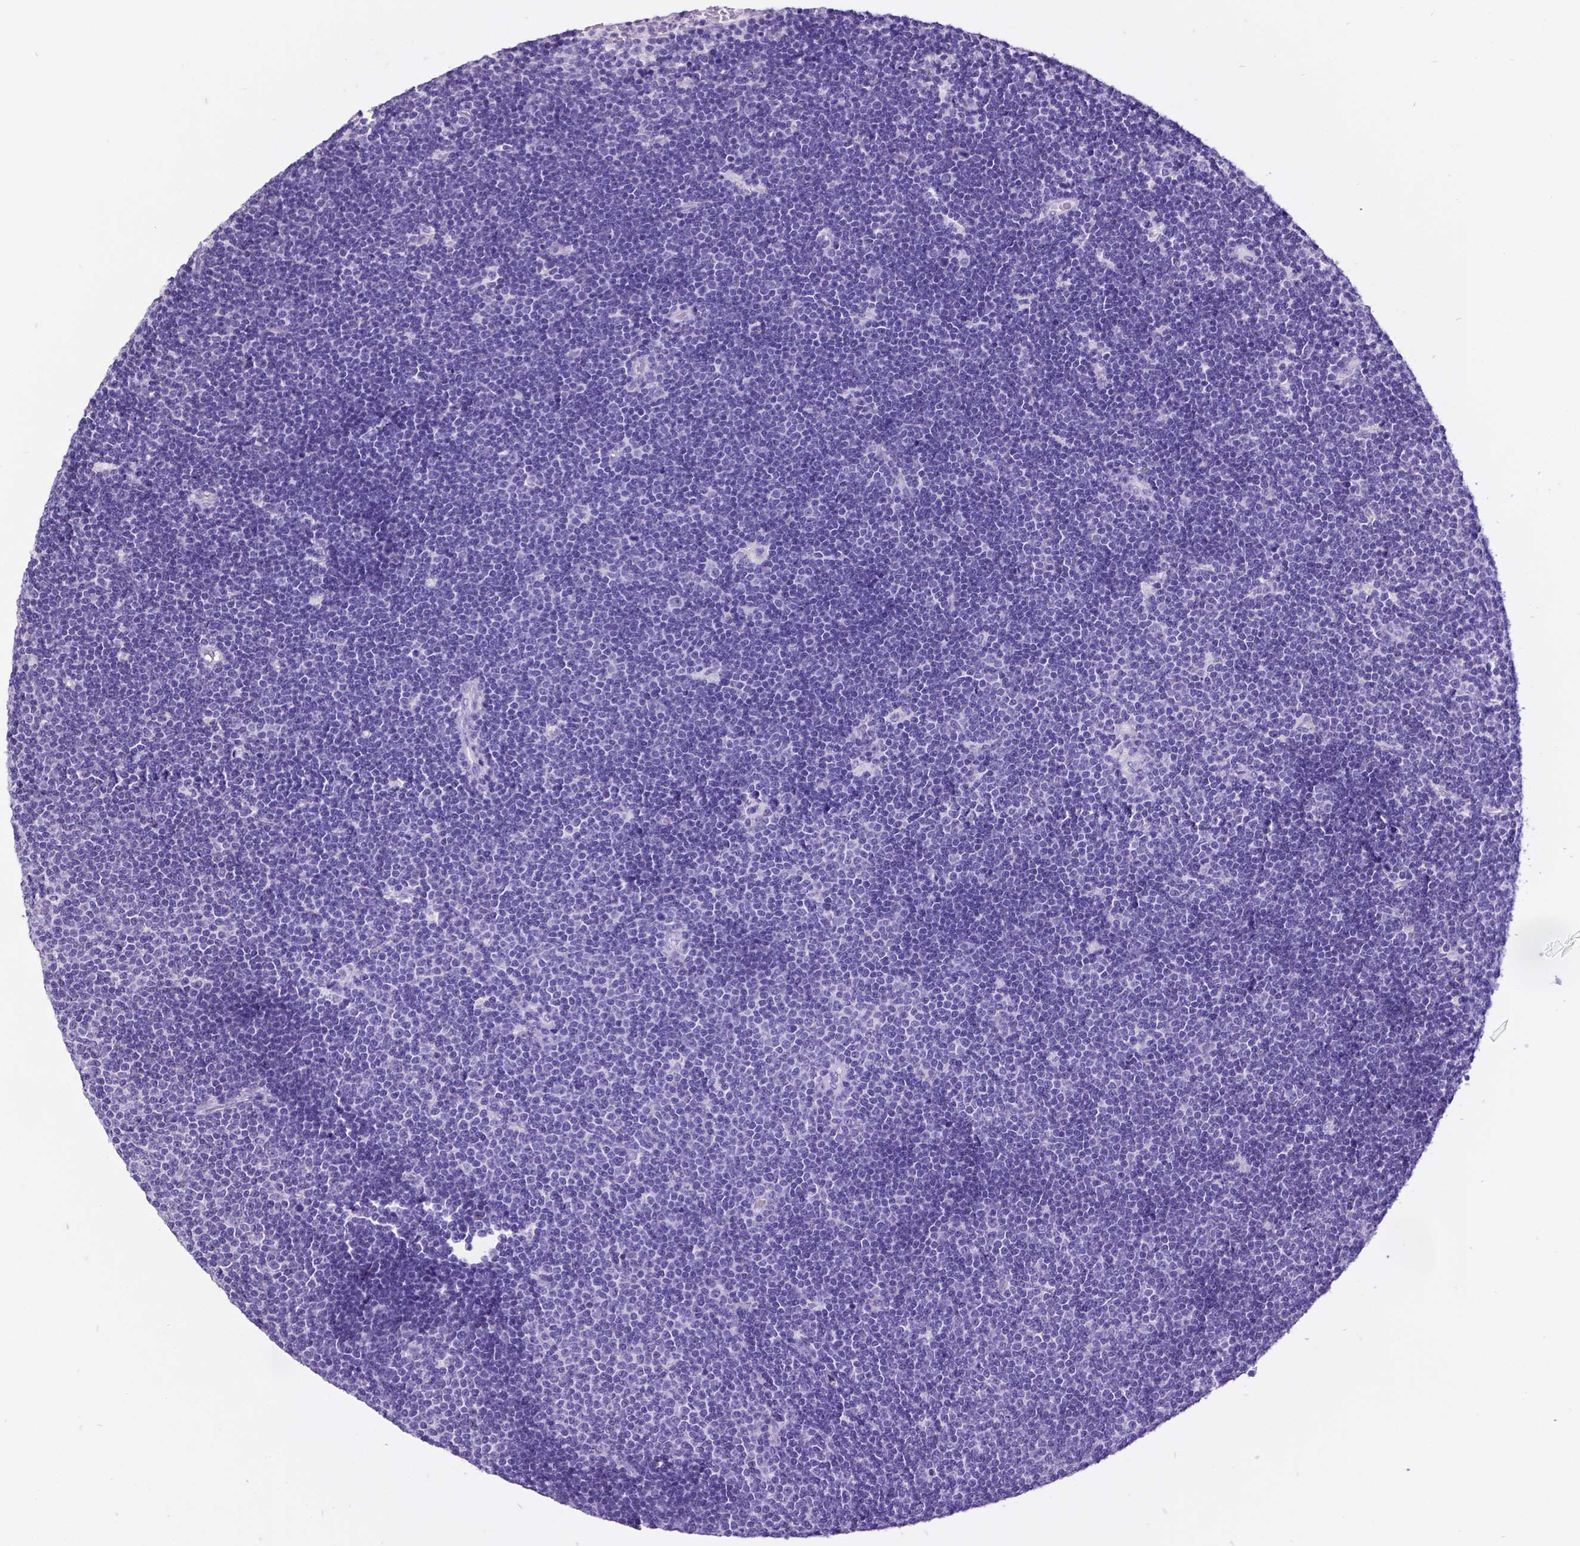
{"staining": {"intensity": "negative", "quantity": "none", "location": "none"}, "tissue": "lymphoma", "cell_type": "Tumor cells", "image_type": "cancer", "snomed": [{"axis": "morphology", "description": "Malignant lymphoma, non-Hodgkin's type, Low grade"}, {"axis": "topography", "description": "Brain"}], "caption": "An image of human malignant lymphoma, non-Hodgkin's type (low-grade) is negative for staining in tumor cells. (Brightfield microscopy of DAB IHC at high magnification).", "gene": "SATB2", "patient": {"sex": "female", "age": 66}}